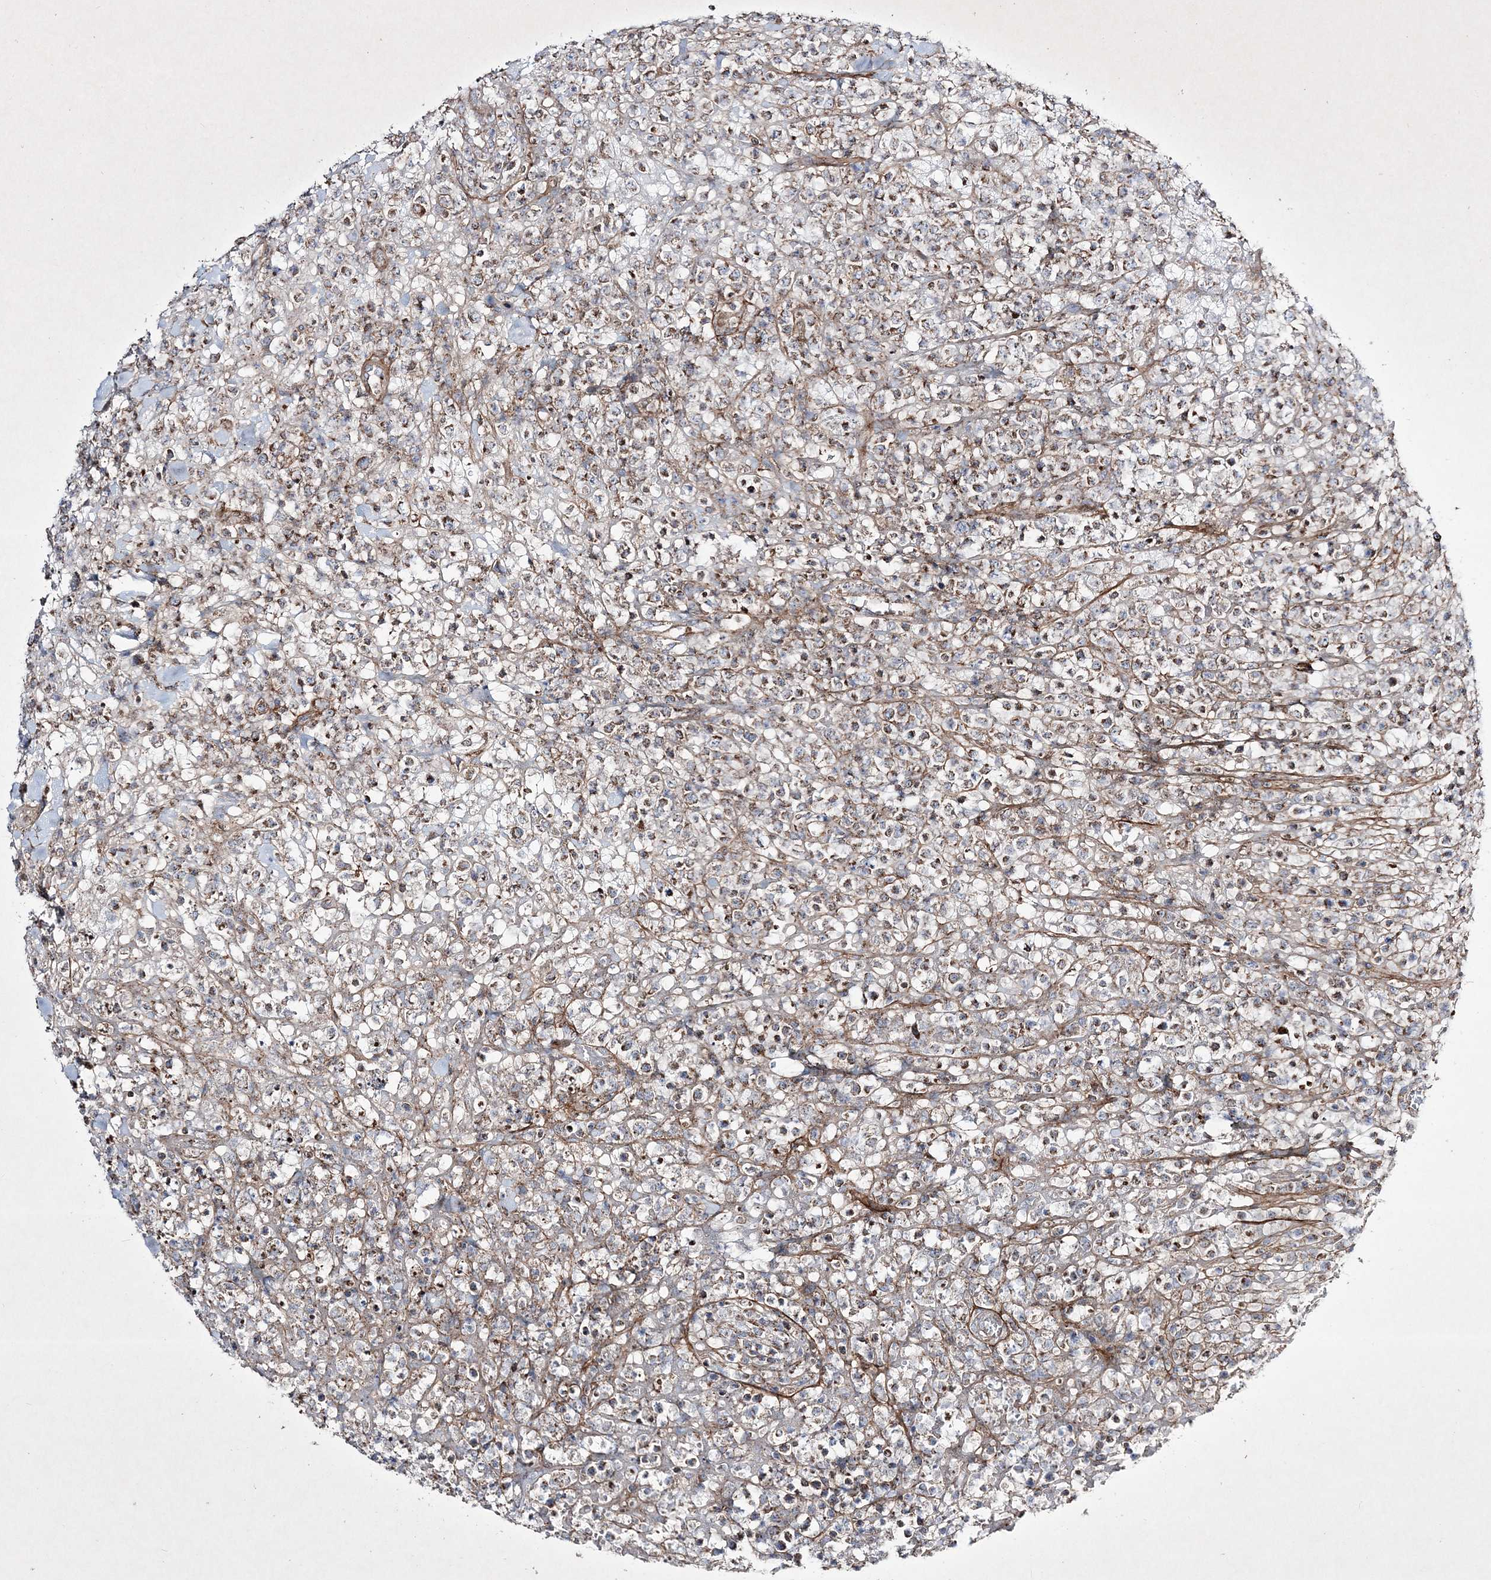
{"staining": {"intensity": "moderate", "quantity": "25%-75%", "location": "cytoplasmic/membranous"}, "tissue": "lymphoma", "cell_type": "Tumor cells", "image_type": "cancer", "snomed": [{"axis": "morphology", "description": "Malignant lymphoma, non-Hodgkin's type, High grade"}, {"axis": "topography", "description": "Colon"}], "caption": "DAB (3,3'-diaminobenzidine) immunohistochemical staining of human malignant lymphoma, non-Hodgkin's type (high-grade) exhibits moderate cytoplasmic/membranous protein positivity in approximately 25%-75% of tumor cells.", "gene": "RICTOR", "patient": {"sex": "female", "age": 53}}